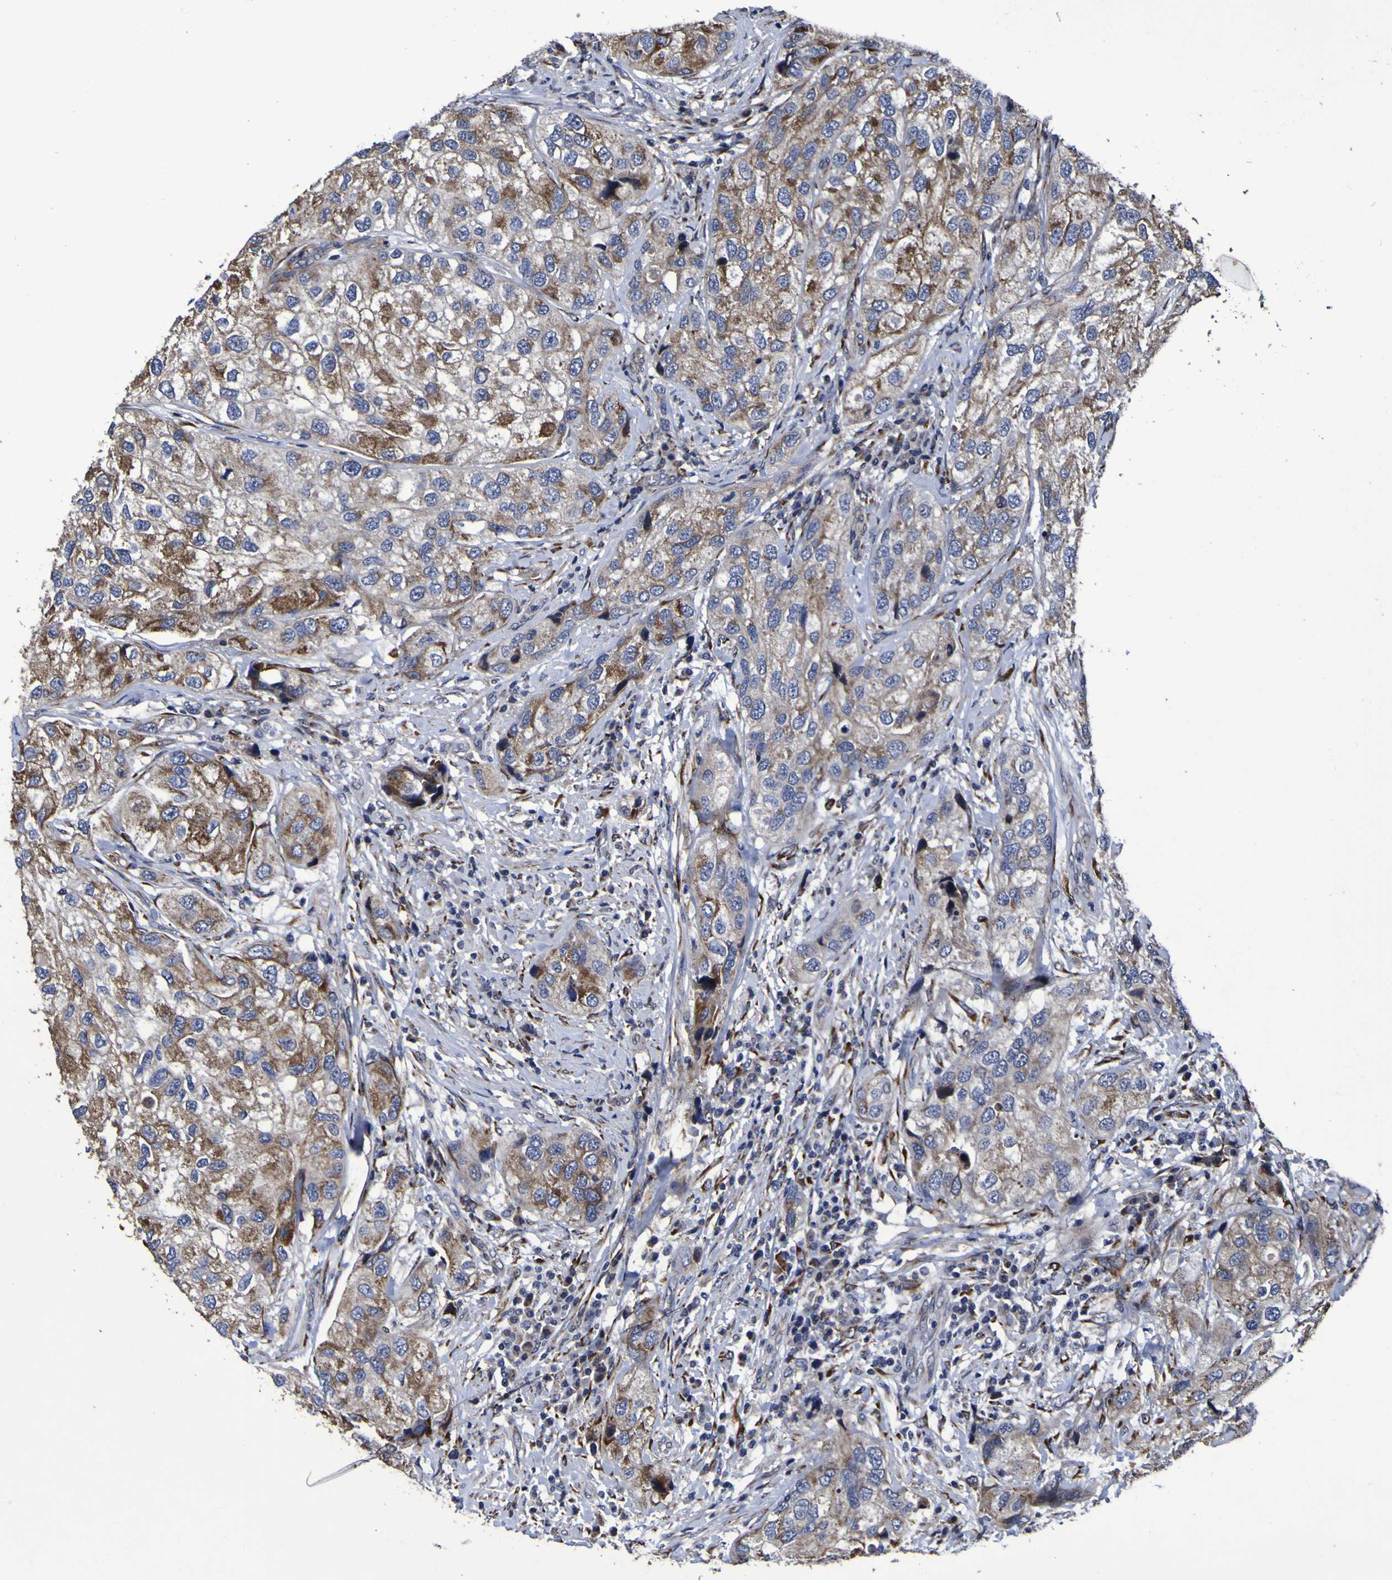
{"staining": {"intensity": "moderate", "quantity": ">75%", "location": "cytoplasmic/membranous"}, "tissue": "urothelial cancer", "cell_type": "Tumor cells", "image_type": "cancer", "snomed": [{"axis": "morphology", "description": "Urothelial carcinoma, High grade"}, {"axis": "topography", "description": "Urinary bladder"}], "caption": "Immunohistochemical staining of human urothelial cancer shows moderate cytoplasmic/membranous protein staining in about >75% of tumor cells. The protein is stained brown, and the nuclei are stained in blue (DAB IHC with brightfield microscopy, high magnification).", "gene": "P3H1", "patient": {"sex": "female", "age": 64}}